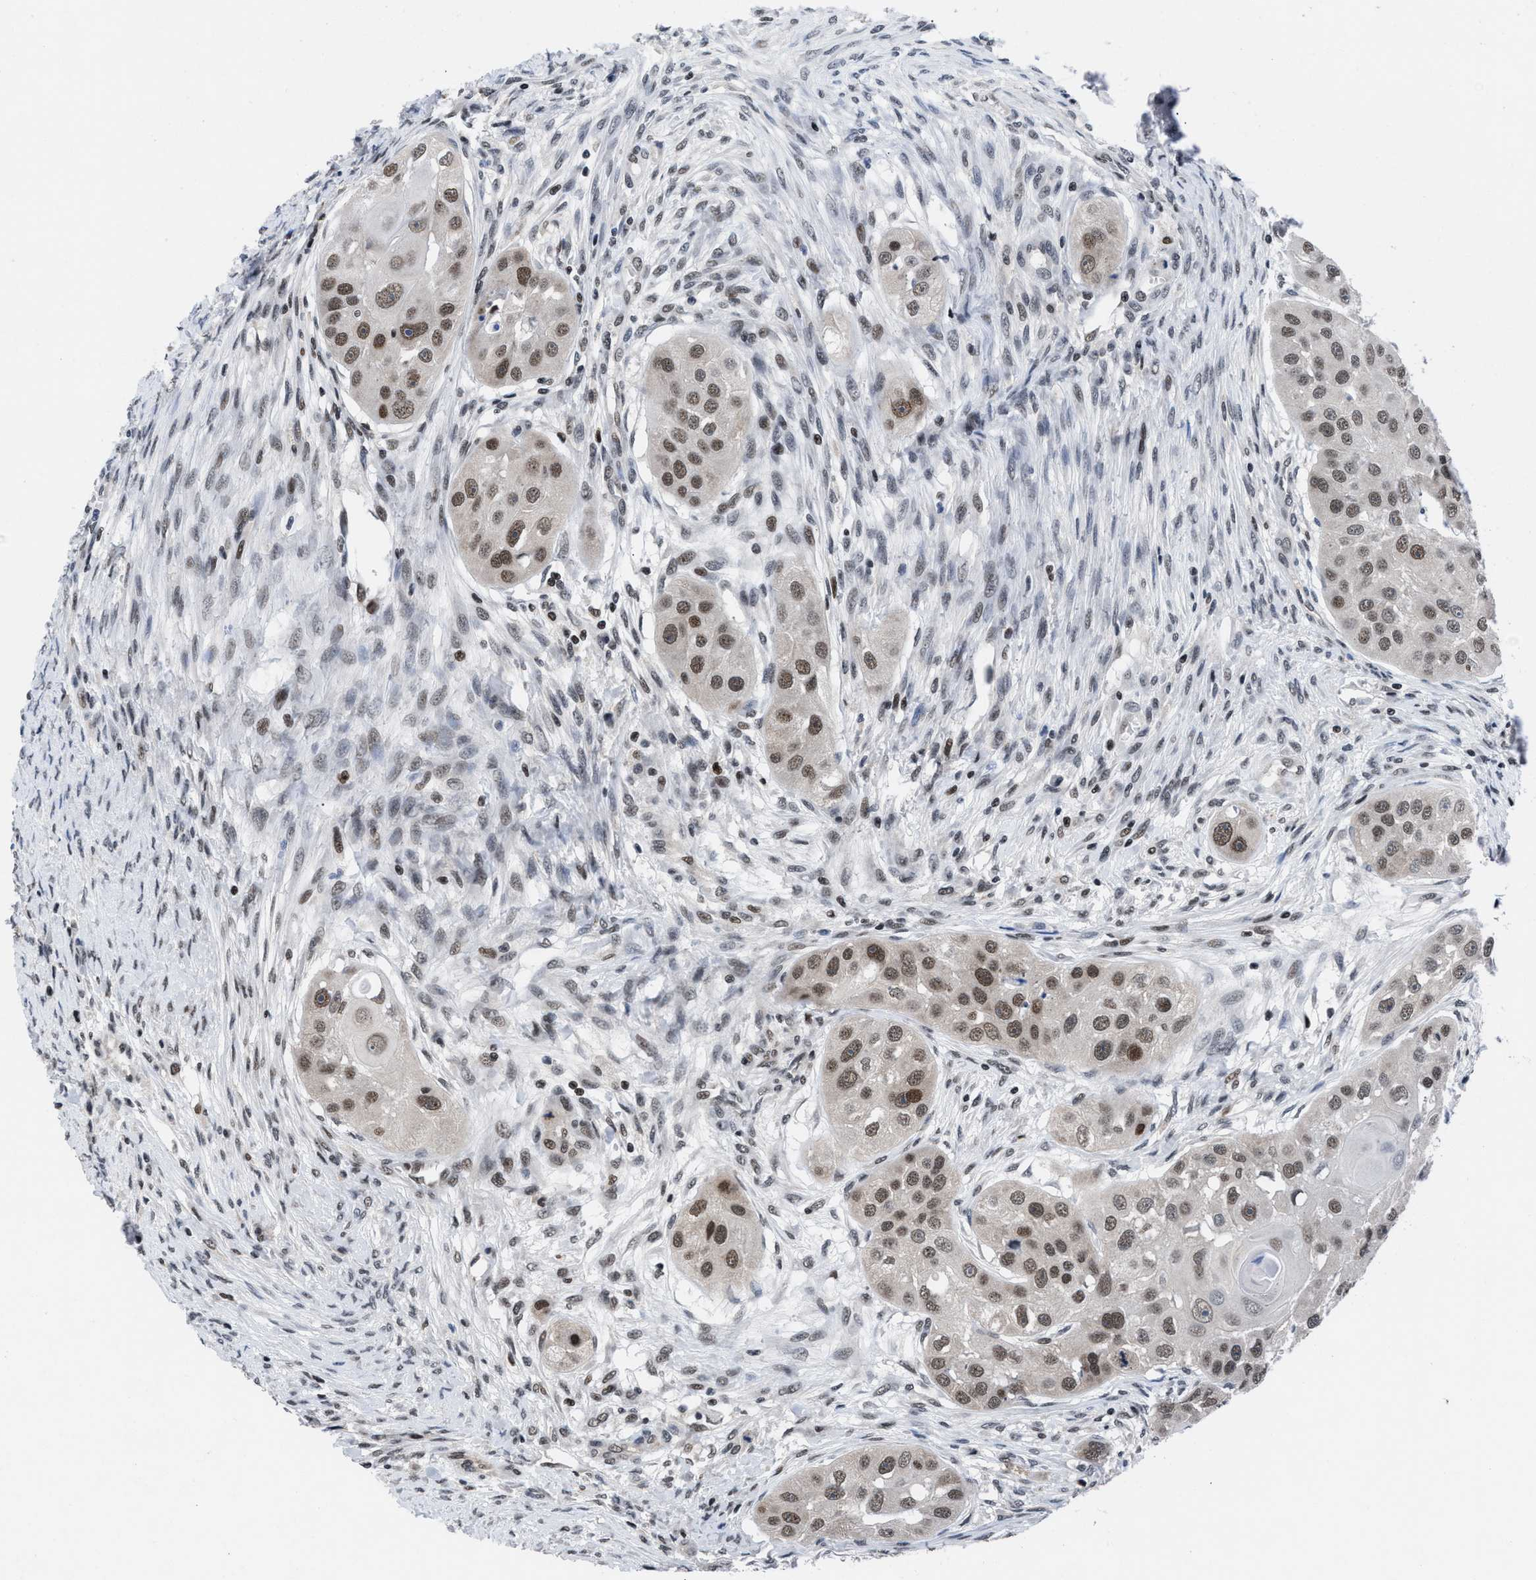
{"staining": {"intensity": "moderate", "quantity": ">75%", "location": "nuclear"}, "tissue": "head and neck cancer", "cell_type": "Tumor cells", "image_type": "cancer", "snomed": [{"axis": "morphology", "description": "Normal tissue, NOS"}, {"axis": "morphology", "description": "Squamous cell carcinoma, NOS"}, {"axis": "topography", "description": "Skeletal muscle"}, {"axis": "topography", "description": "Head-Neck"}], "caption": "IHC histopathology image of head and neck cancer stained for a protein (brown), which displays medium levels of moderate nuclear positivity in about >75% of tumor cells.", "gene": "WDR81", "patient": {"sex": "male", "age": 51}}